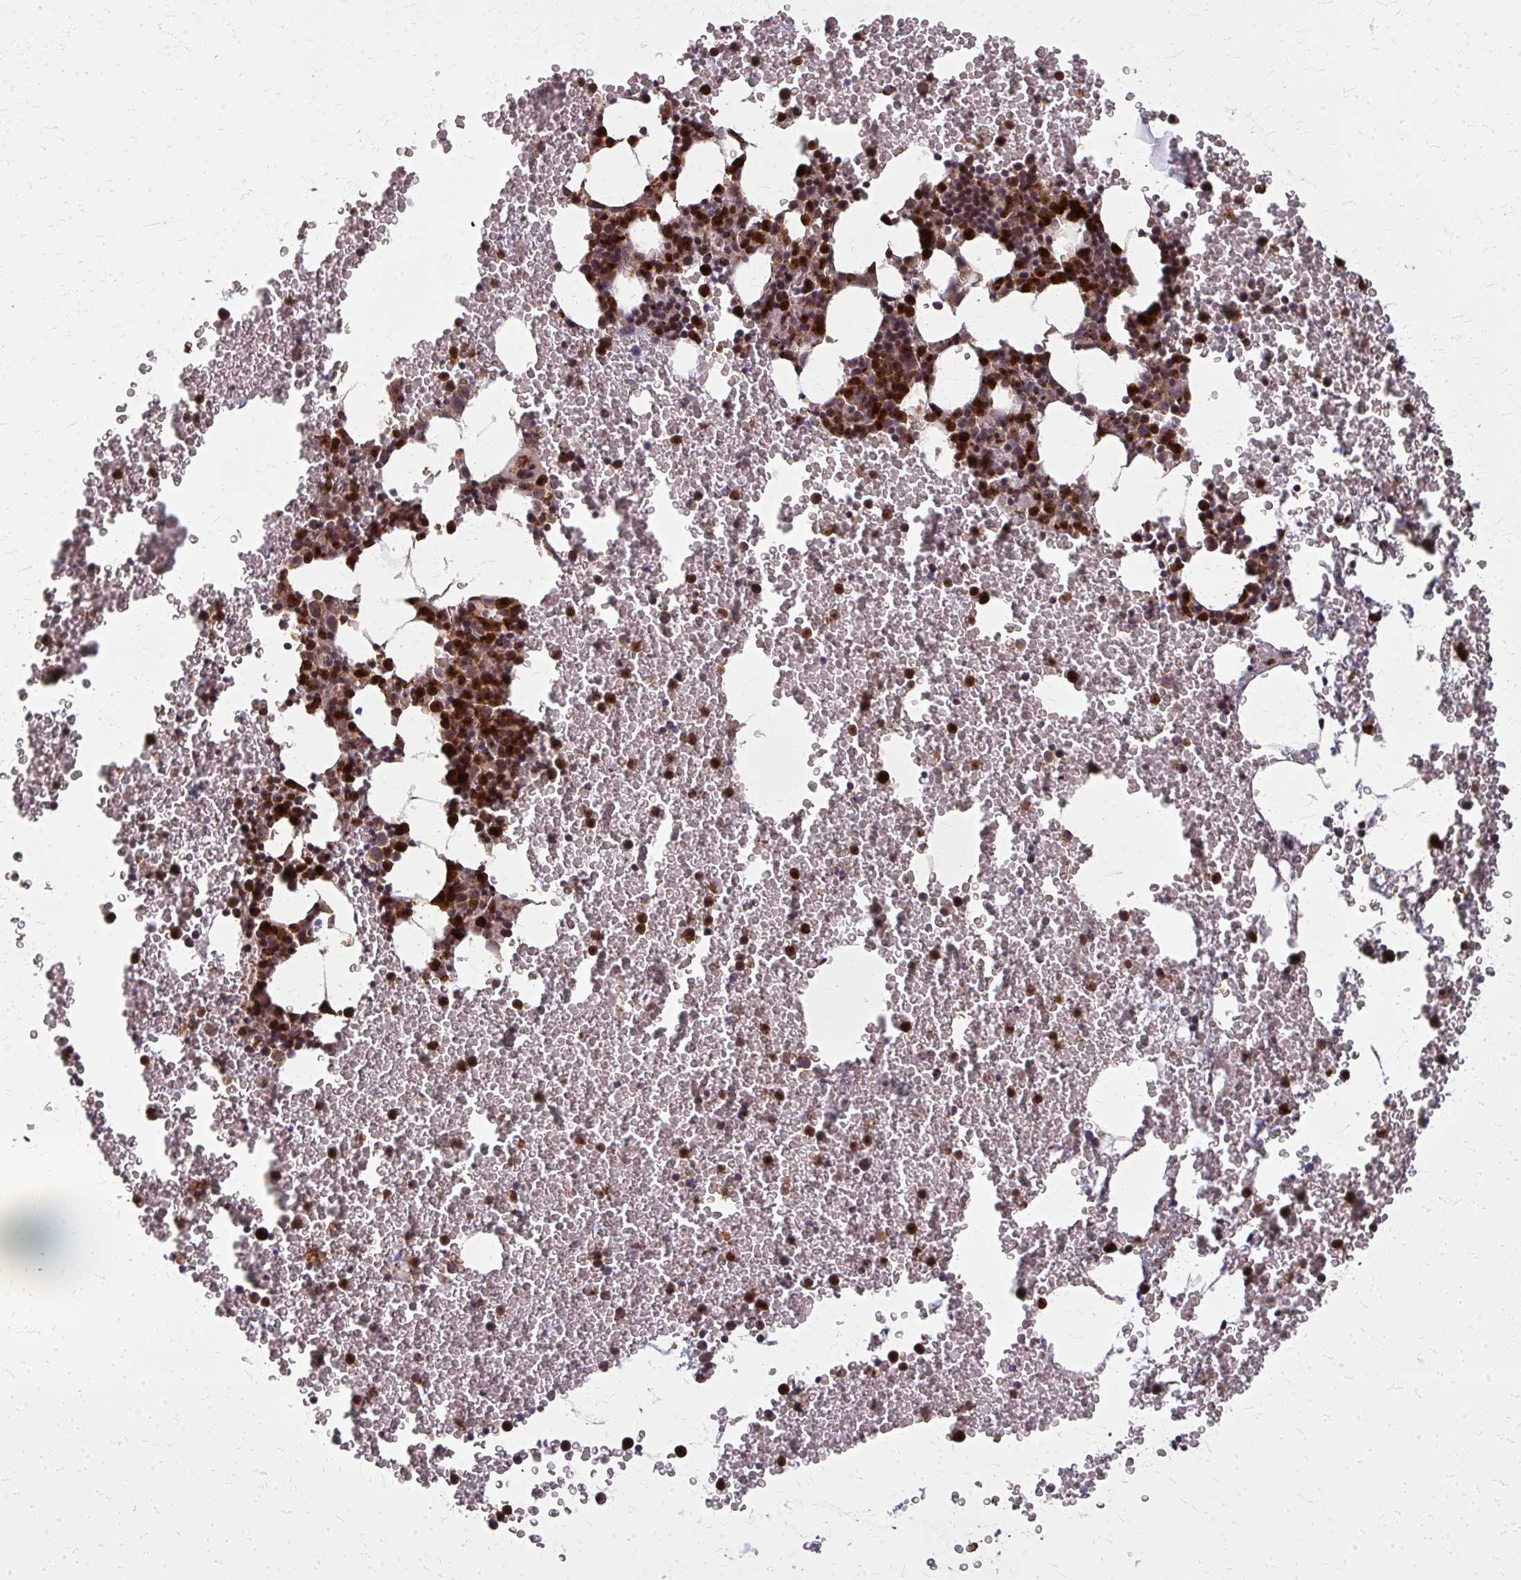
{"staining": {"intensity": "strong", "quantity": "25%-75%", "location": "cytoplasmic/membranous,nuclear"}, "tissue": "bone marrow", "cell_type": "Hematopoietic cells", "image_type": "normal", "snomed": [{"axis": "morphology", "description": "Normal tissue, NOS"}, {"axis": "topography", "description": "Bone marrow"}], "caption": "Brown immunohistochemical staining in unremarkable bone marrow reveals strong cytoplasmic/membranous,nuclear staining in about 25%-75% of hematopoietic cells. Using DAB (brown) and hematoxylin (blue) stains, captured at high magnification using brightfield microscopy.", "gene": "MCCC1", "patient": {"sex": "female", "age": 26}}